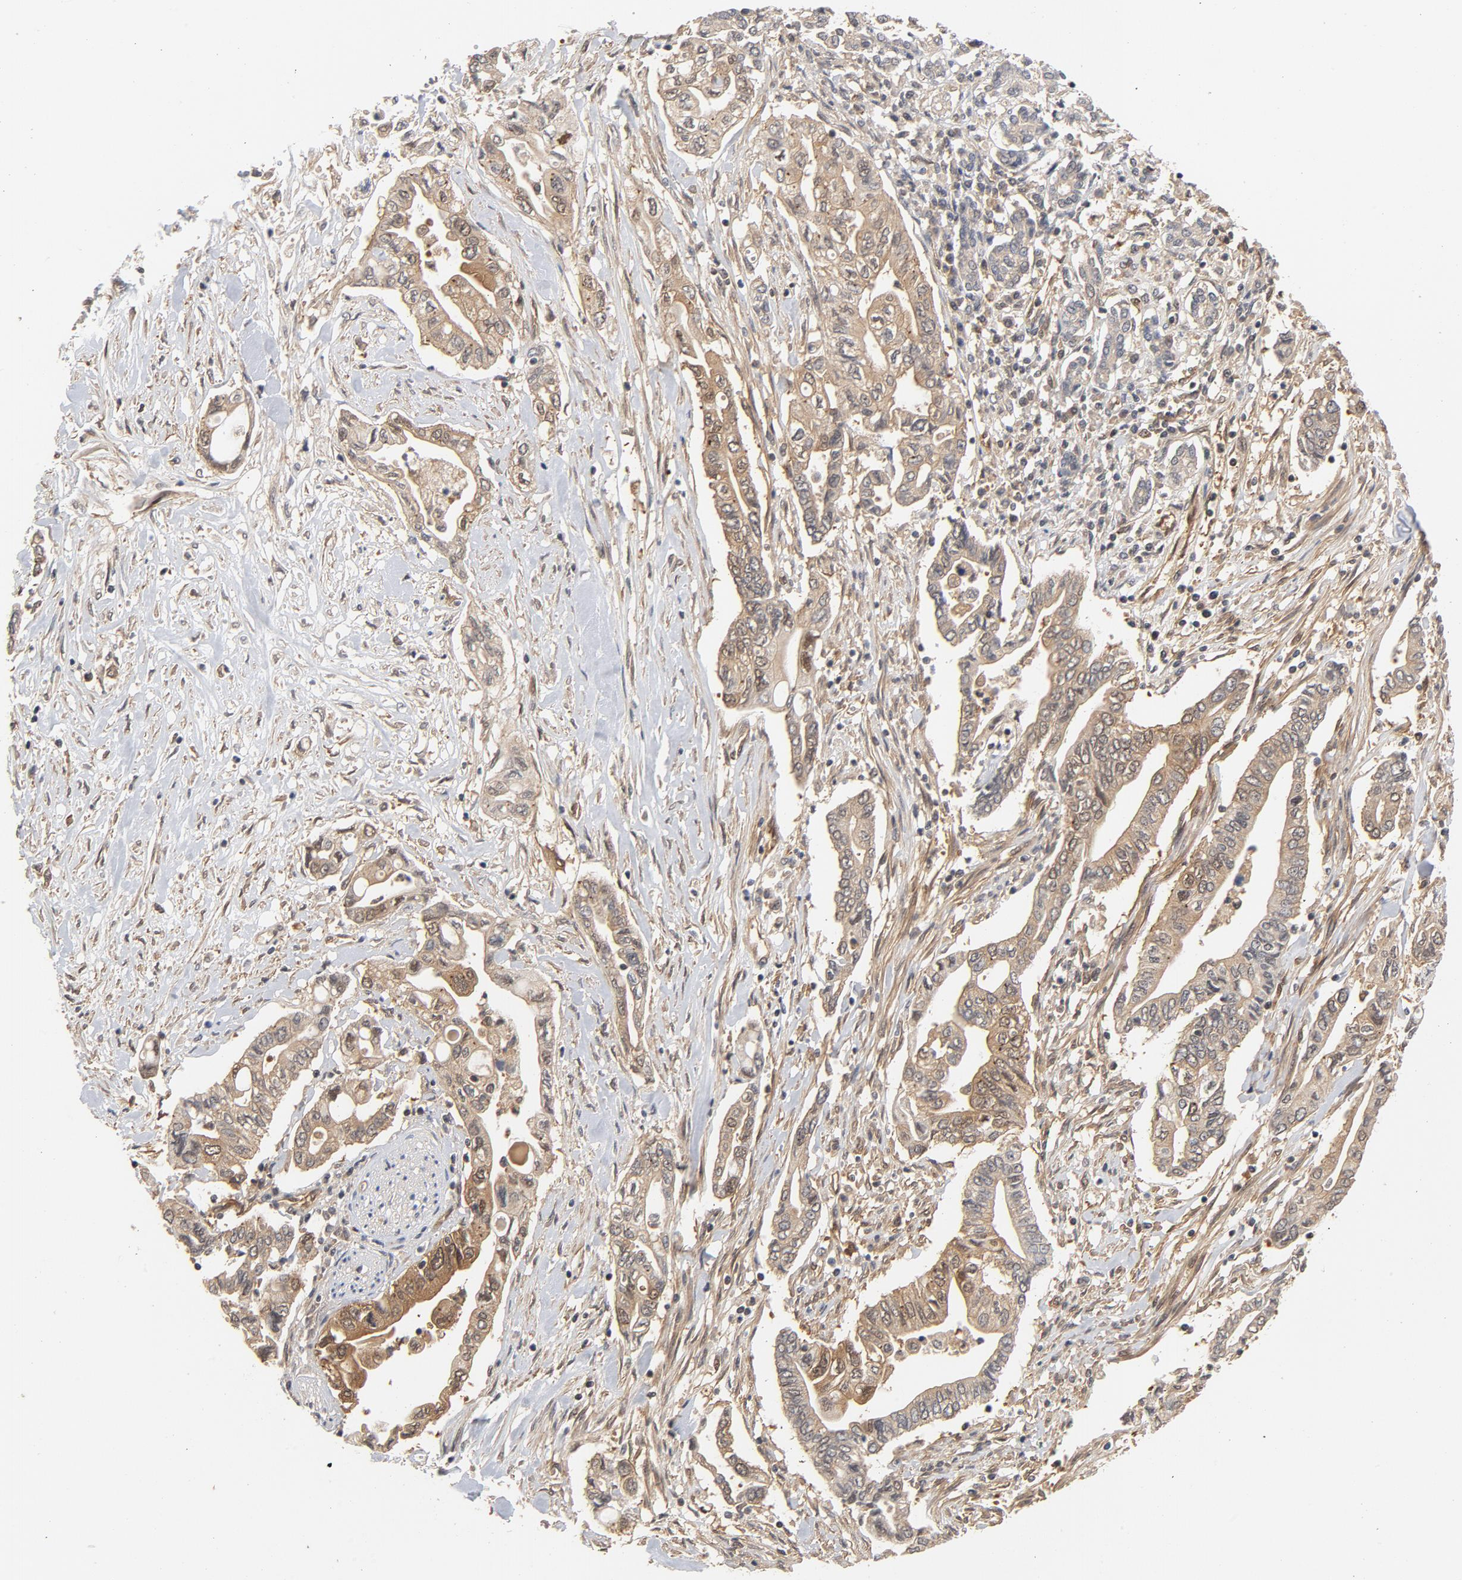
{"staining": {"intensity": "moderate", "quantity": ">75%", "location": "cytoplasmic/membranous"}, "tissue": "pancreatic cancer", "cell_type": "Tumor cells", "image_type": "cancer", "snomed": [{"axis": "morphology", "description": "Adenocarcinoma, NOS"}, {"axis": "topography", "description": "Pancreas"}], "caption": "Immunohistochemistry (IHC) photomicrograph of neoplastic tissue: pancreatic cancer (adenocarcinoma) stained using immunohistochemistry (IHC) demonstrates medium levels of moderate protein expression localized specifically in the cytoplasmic/membranous of tumor cells, appearing as a cytoplasmic/membranous brown color.", "gene": "CDC37", "patient": {"sex": "female", "age": 57}}